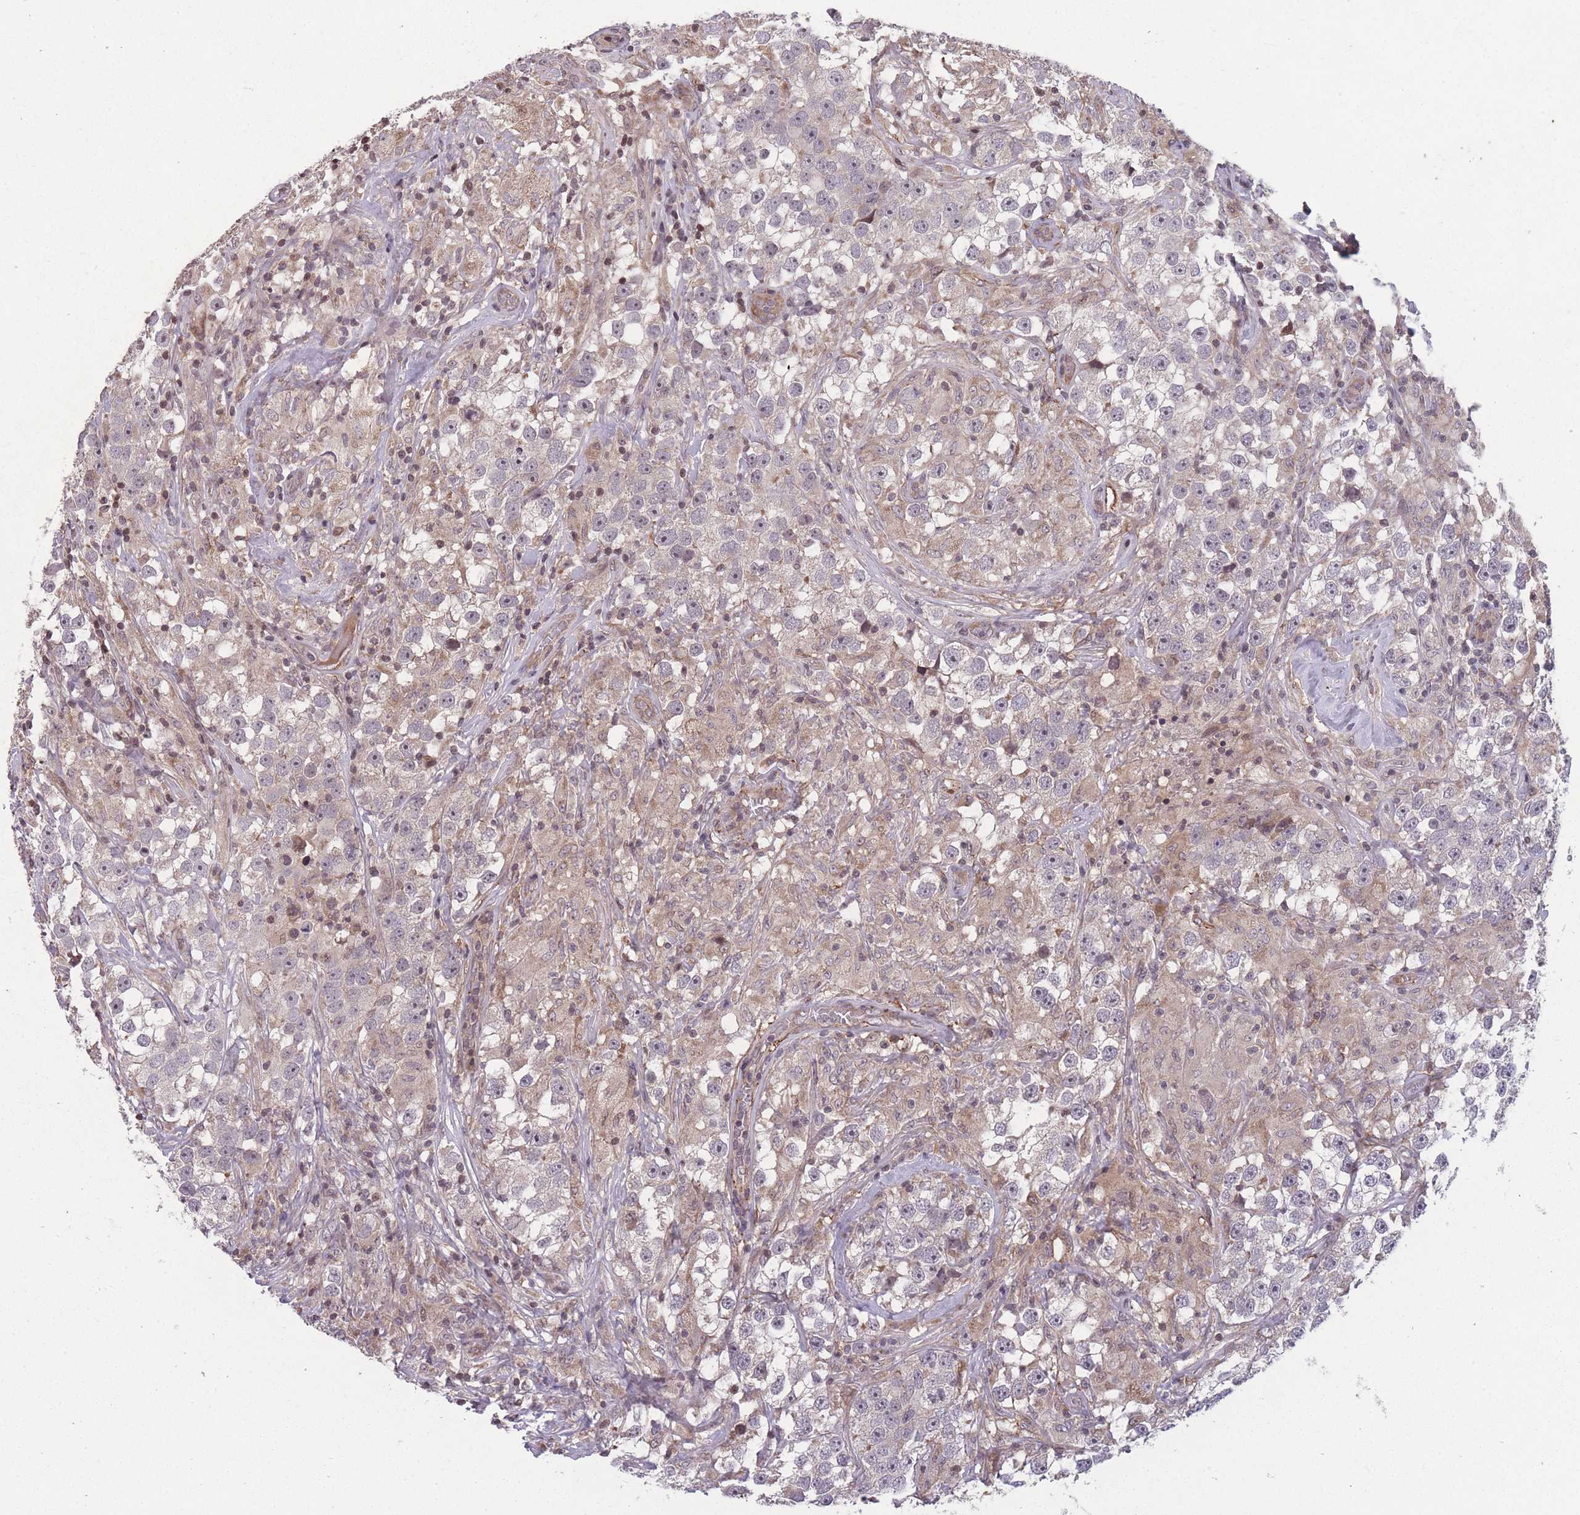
{"staining": {"intensity": "weak", "quantity": "<25%", "location": "cytoplasmic/membranous"}, "tissue": "testis cancer", "cell_type": "Tumor cells", "image_type": "cancer", "snomed": [{"axis": "morphology", "description": "Seminoma, NOS"}, {"axis": "topography", "description": "Testis"}], "caption": "Micrograph shows no significant protein expression in tumor cells of testis cancer (seminoma). Nuclei are stained in blue.", "gene": "GGT5", "patient": {"sex": "male", "age": 46}}